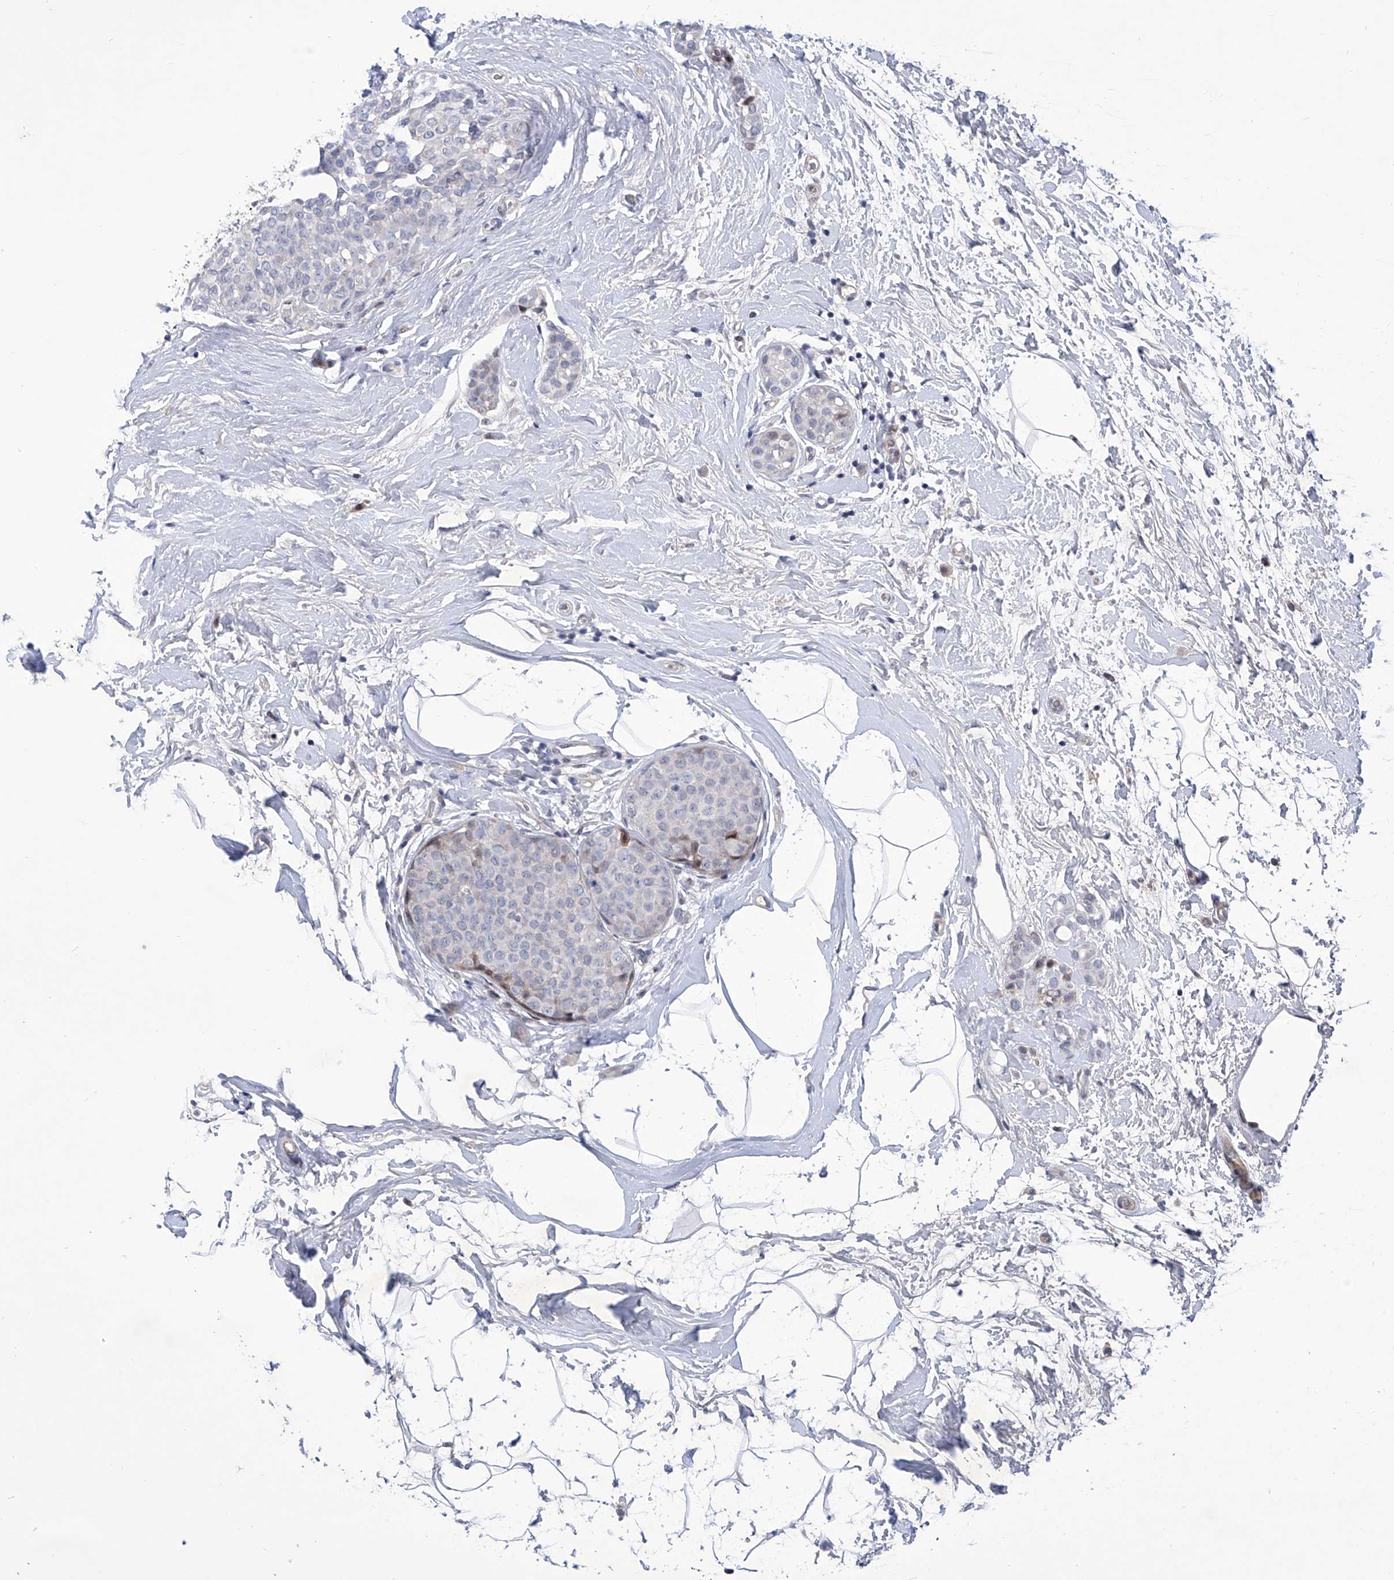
{"staining": {"intensity": "negative", "quantity": "none", "location": "none"}, "tissue": "breast cancer", "cell_type": "Tumor cells", "image_type": "cancer", "snomed": [{"axis": "morphology", "description": "Lobular carcinoma, in situ"}, {"axis": "morphology", "description": "Lobular carcinoma"}, {"axis": "topography", "description": "Breast"}], "caption": "The micrograph shows no staining of tumor cells in breast cancer.", "gene": "NUFIP1", "patient": {"sex": "female", "age": 41}}